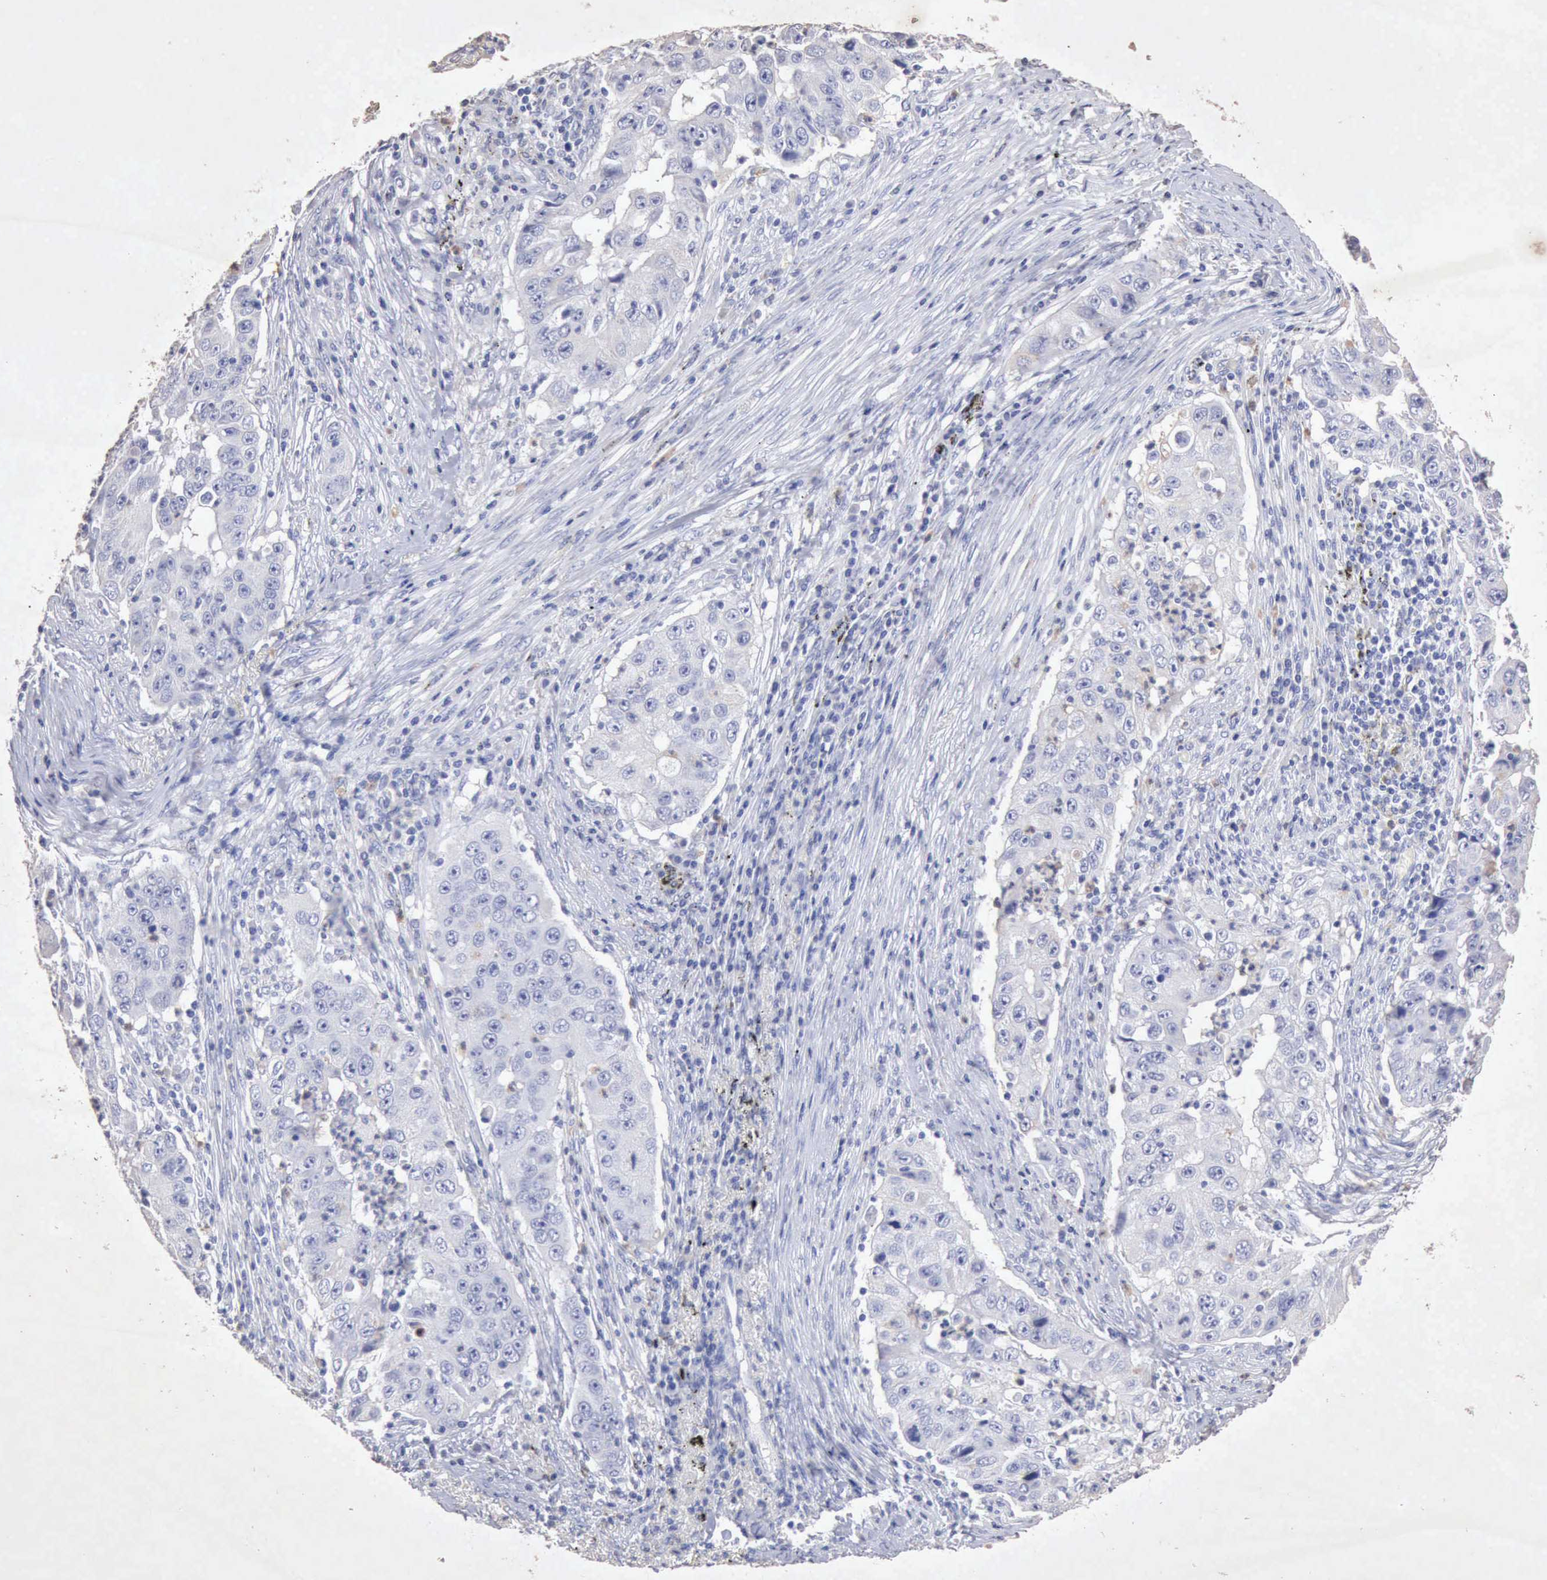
{"staining": {"intensity": "negative", "quantity": "none", "location": "none"}, "tissue": "lung cancer", "cell_type": "Tumor cells", "image_type": "cancer", "snomed": [{"axis": "morphology", "description": "Squamous cell carcinoma, NOS"}, {"axis": "topography", "description": "Lung"}], "caption": "Immunohistochemistry histopathology image of human lung squamous cell carcinoma stained for a protein (brown), which demonstrates no staining in tumor cells. (DAB (3,3'-diaminobenzidine) IHC visualized using brightfield microscopy, high magnification).", "gene": "KRT6B", "patient": {"sex": "male", "age": 64}}